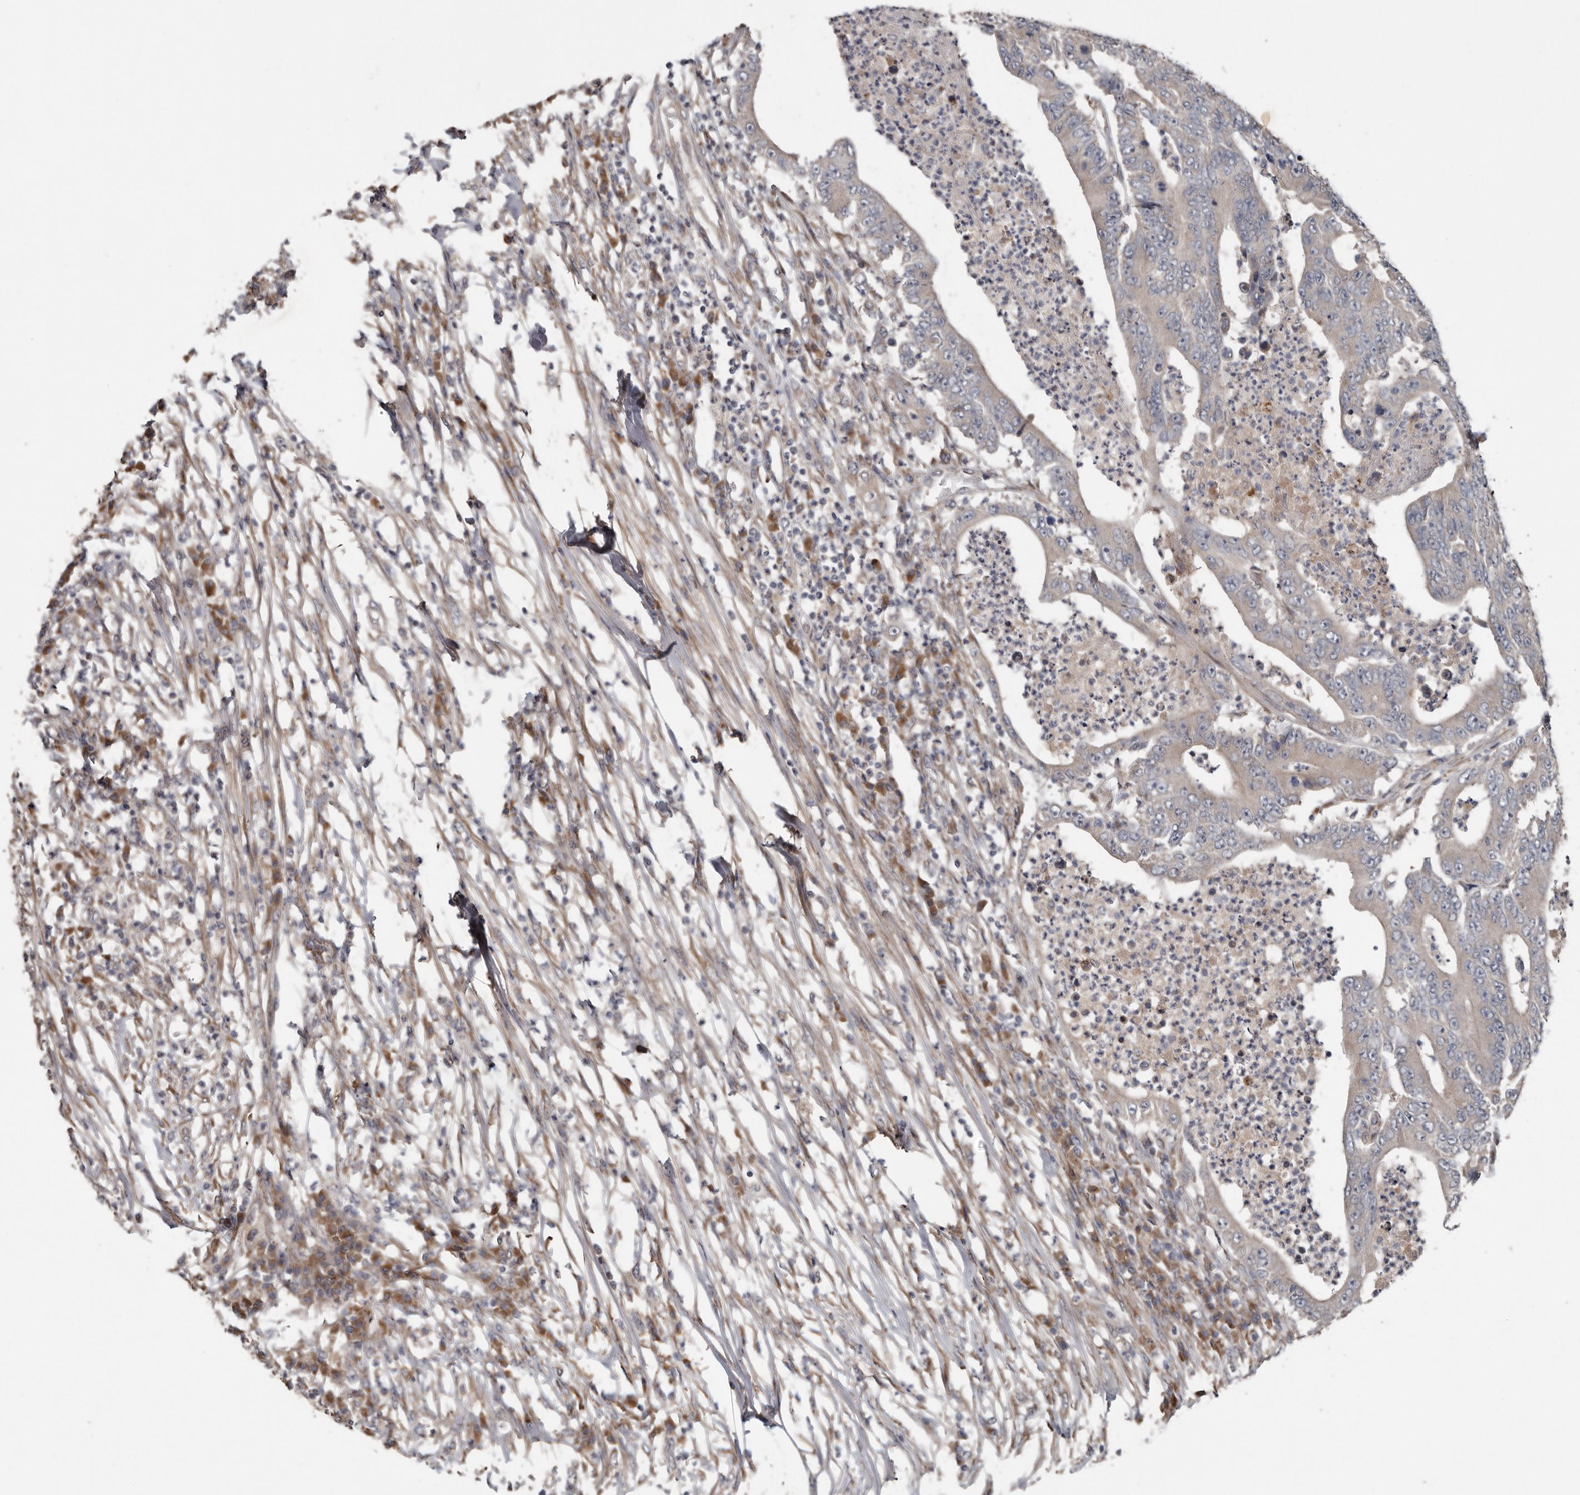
{"staining": {"intensity": "negative", "quantity": "none", "location": "none"}, "tissue": "colorectal cancer", "cell_type": "Tumor cells", "image_type": "cancer", "snomed": [{"axis": "morphology", "description": "Adenocarcinoma, NOS"}, {"axis": "topography", "description": "Colon"}], "caption": "Photomicrograph shows no significant protein expression in tumor cells of colorectal cancer. The staining was performed using DAB (3,3'-diaminobenzidine) to visualize the protein expression in brown, while the nuclei were stained in blue with hematoxylin (Magnification: 20x).", "gene": "CHML", "patient": {"sex": "male", "age": 83}}